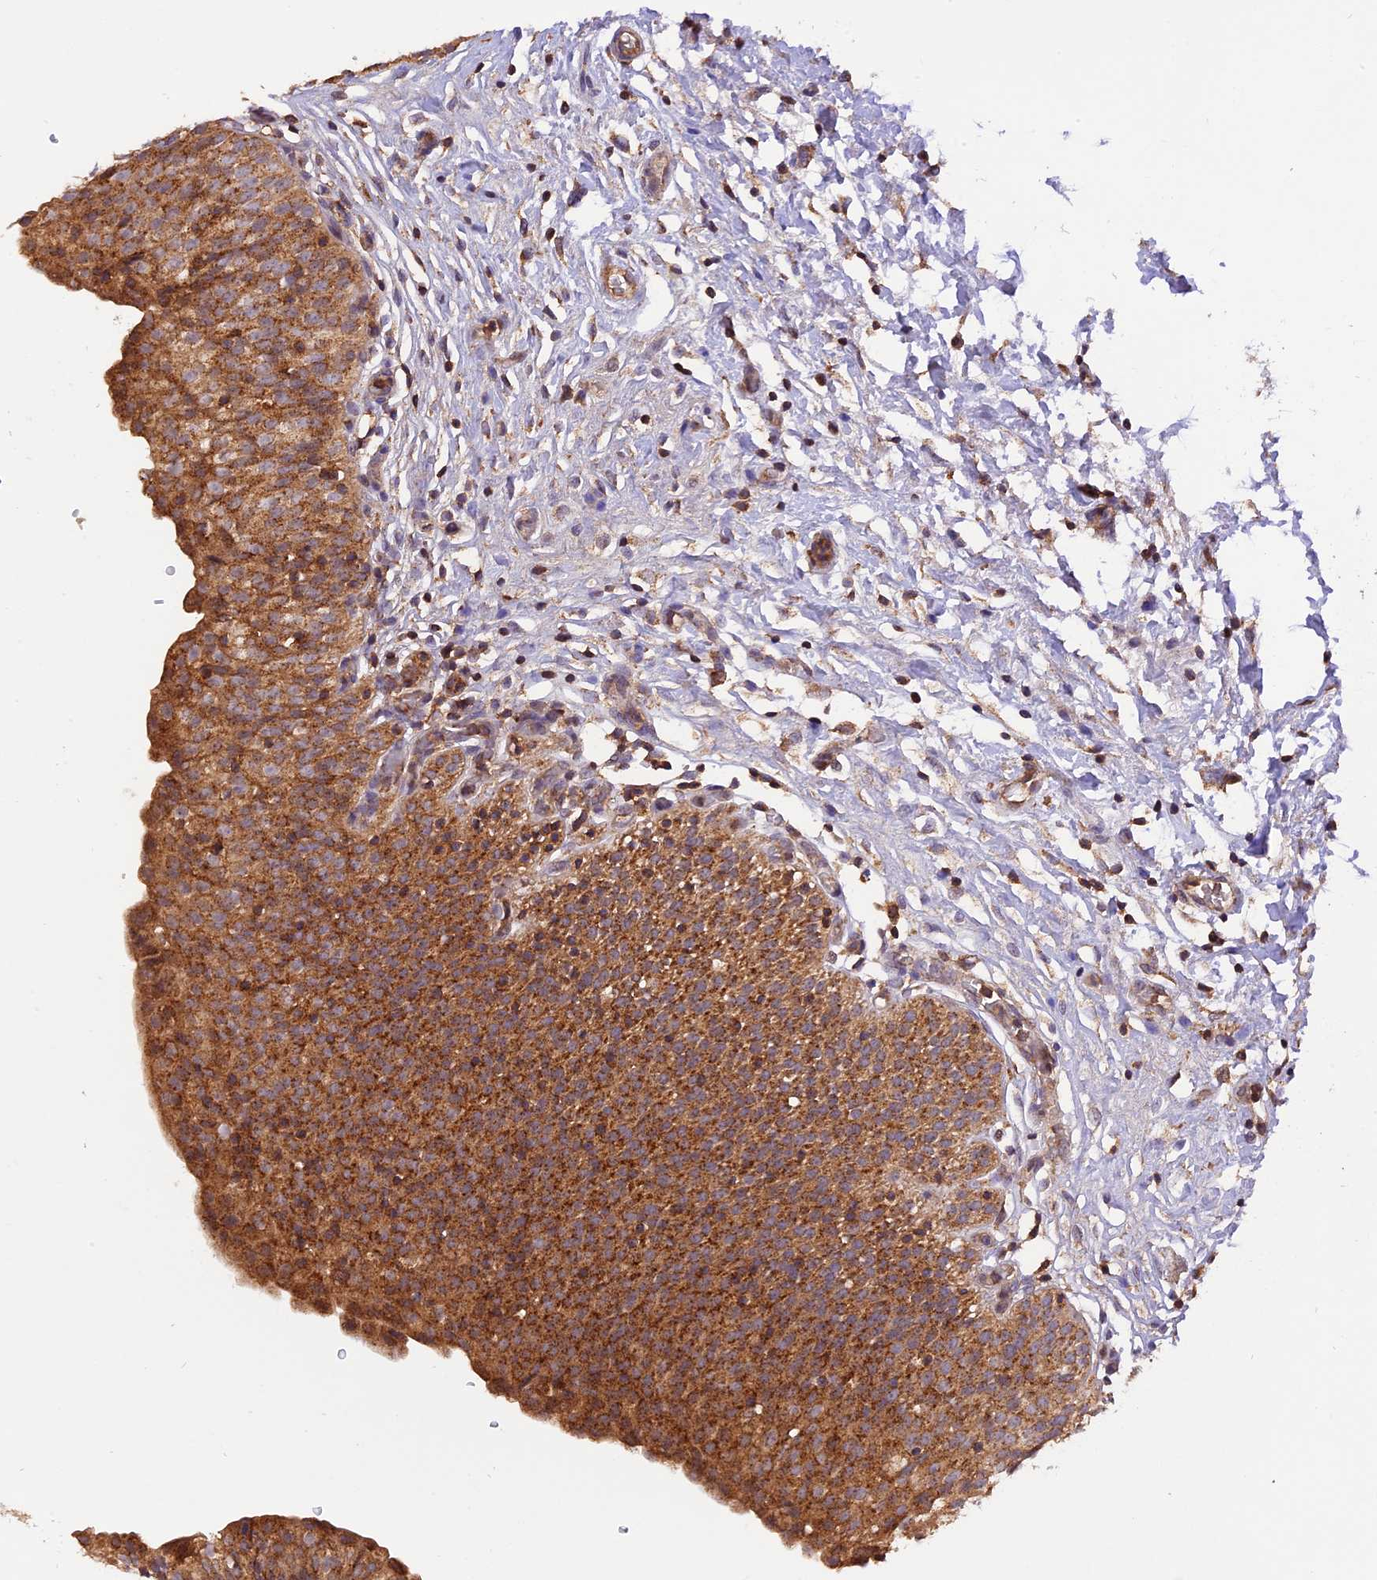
{"staining": {"intensity": "strong", "quantity": ">75%", "location": "cytoplasmic/membranous"}, "tissue": "urinary bladder", "cell_type": "Urothelial cells", "image_type": "normal", "snomed": [{"axis": "morphology", "description": "Normal tissue, NOS"}, {"axis": "topography", "description": "Urinary bladder"}], "caption": "Immunohistochemical staining of normal urinary bladder reveals strong cytoplasmic/membranous protein expression in approximately >75% of urothelial cells. (DAB (3,3'-diaminobenzidine) = brown stain, brightfield microscopy at high magnification).", "gene": "PEX3", "patient": {"sex": "male", "age": 55}}